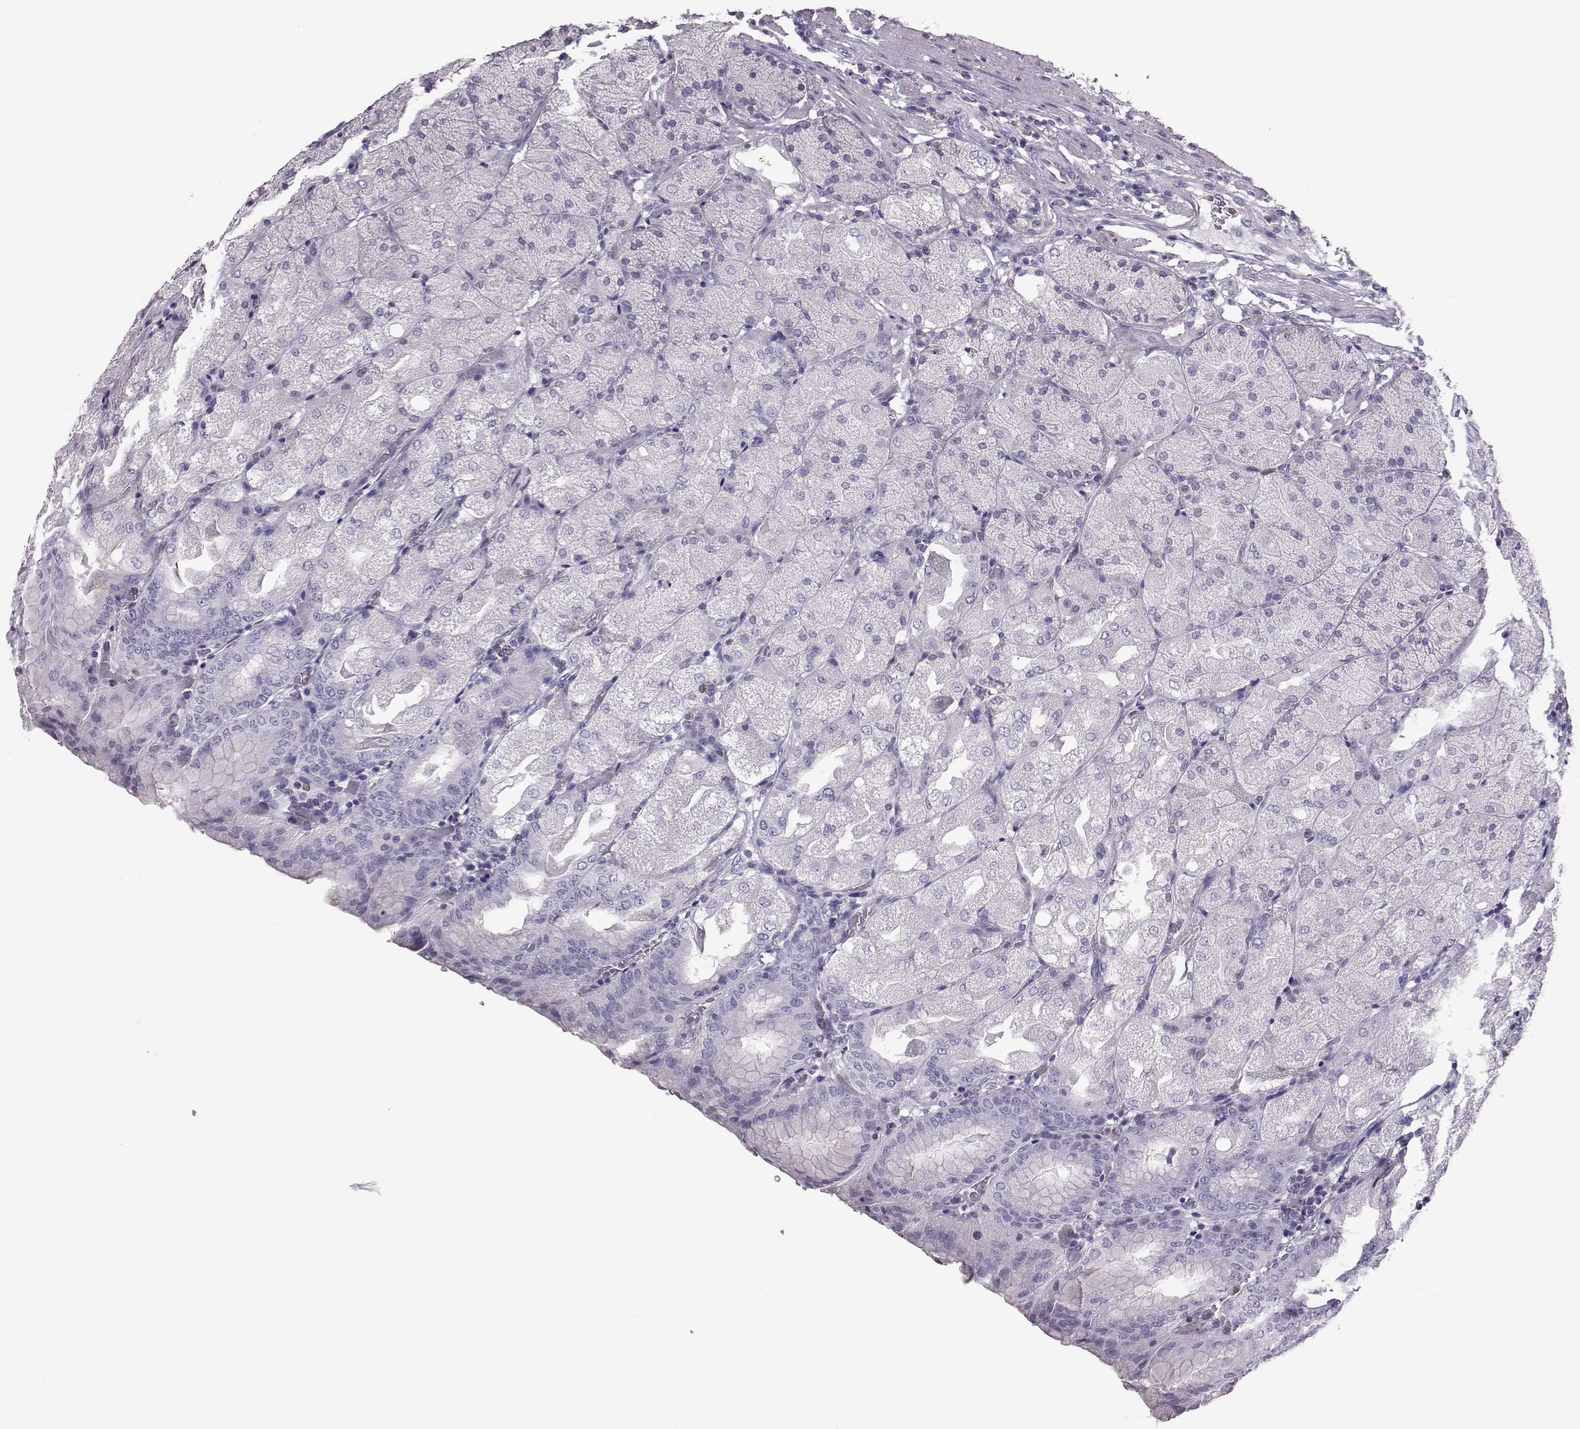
{"staining": {"intensity": "moderate", "quantity": "<25%", "location": "cytoplasmic/membranous"}, "tissue": "stomach", "cell_type": "Glandular cells", "image_type": "normal", "snomed": [{"axis": "morphology", "description": "Normal tissue, NOS"}, {"axis": "topography", "description": "Stomach, upper"}, {"axis": "topography", "description": "Stomach"}, {"axis": "topography", "description": "Stomach, lower"}], "caption": "Brown immunohistochemical staining in benign stomach shows moderate cytoplasmic/membranous expression in about <25% of glandular cells.", "gene": "ELOVL5", "patient": {"sex": "male", "age": 62}}